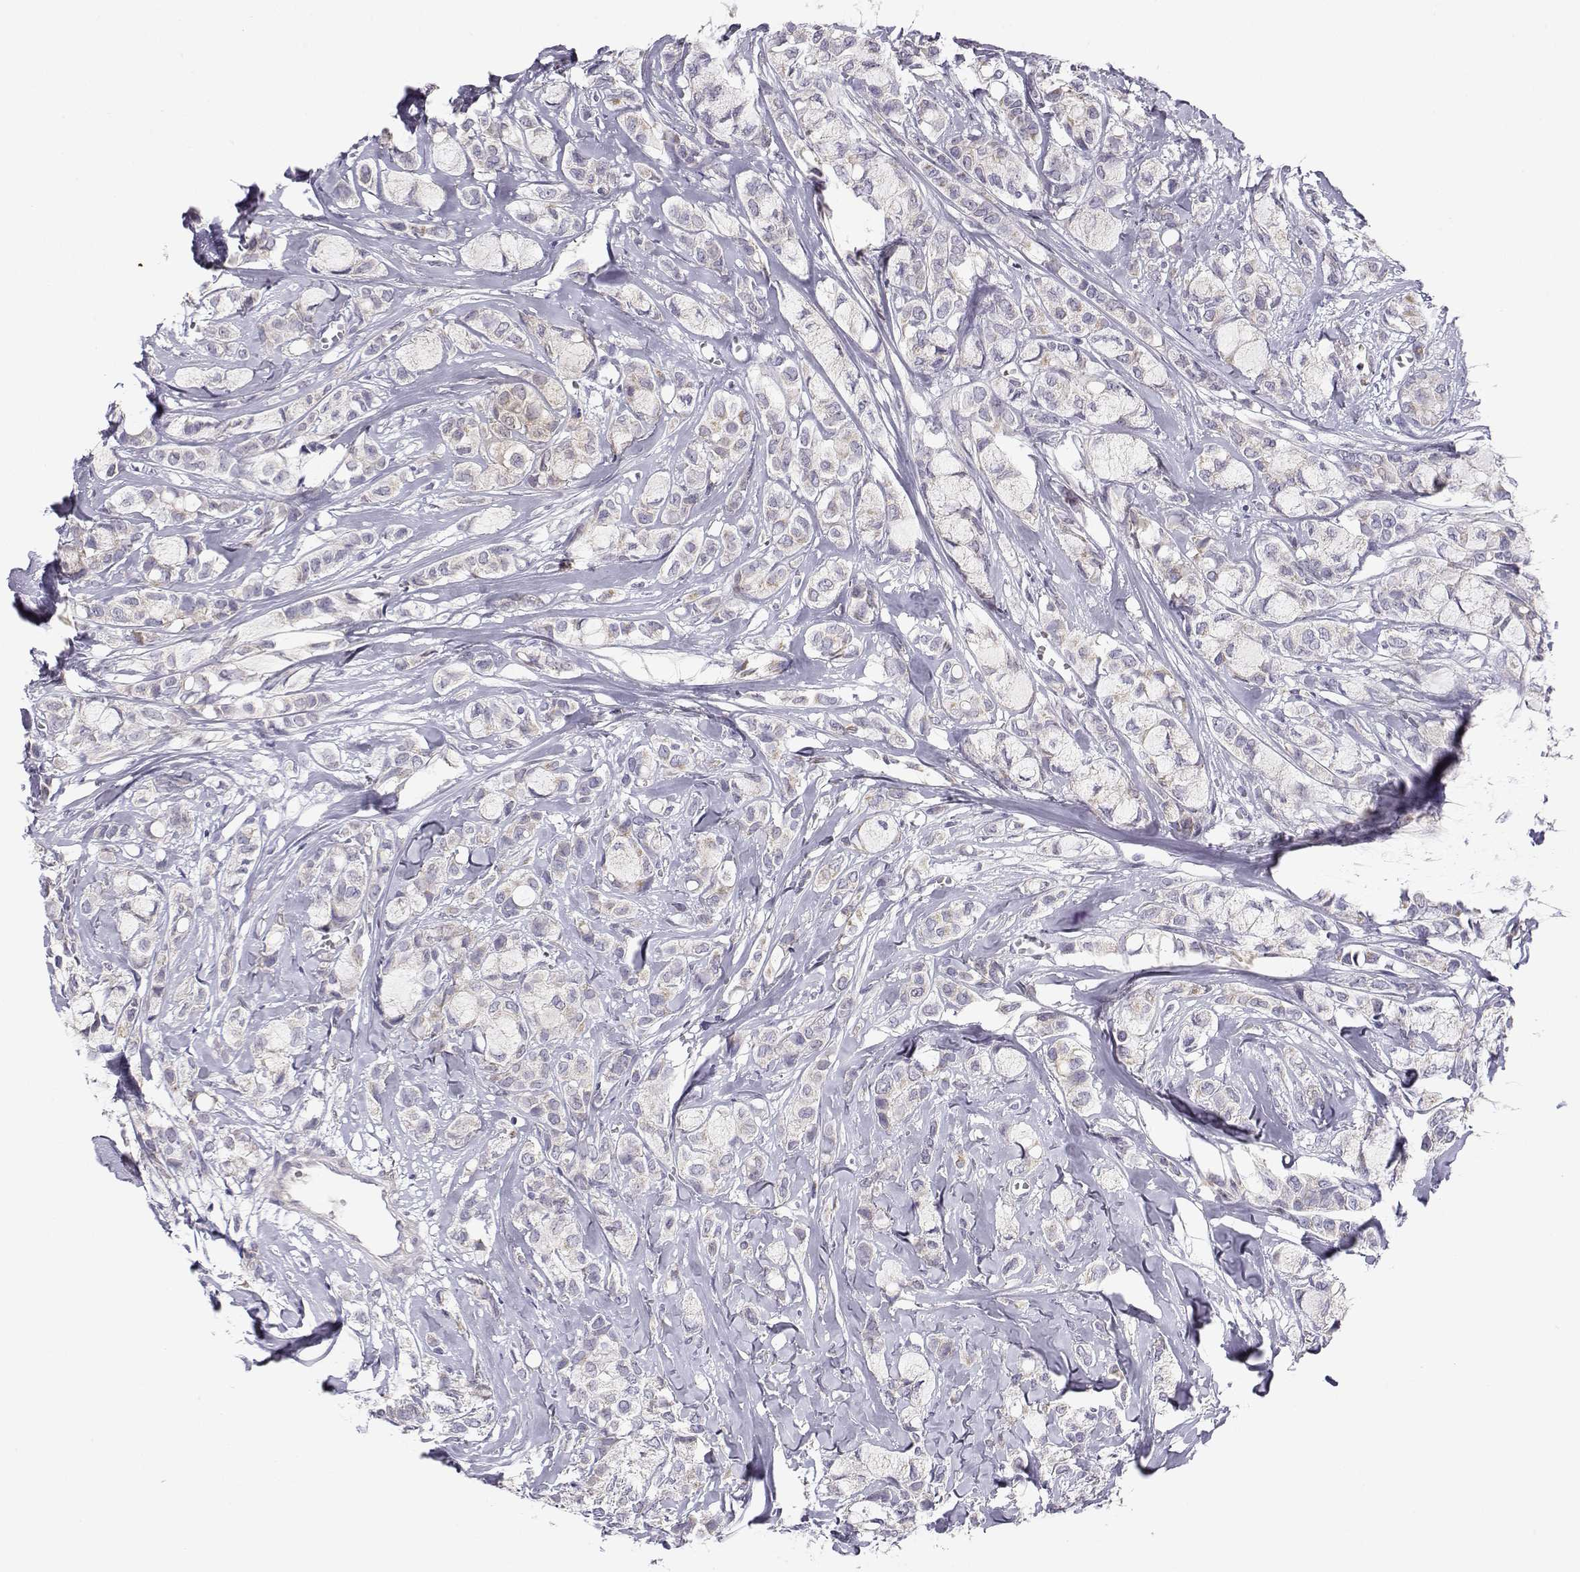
{"staining": {"intensity": "negative", "quantity": "none", "location": "none"}, "tissue": "breast cancer", "cell_type": "Tumor cells", "image_type": "cancer", "snomed": [{"axis": "morphology", "description": "Duct carcinoma"}, {"axis": "topography", "description": "Breast"}], "caption": "Tumor cells are negative for protein expression in human breast cancer (invasive ductal carcinoma).", "gene": "KCNMB4", "patient": {"sex": "female", "age": 85}}